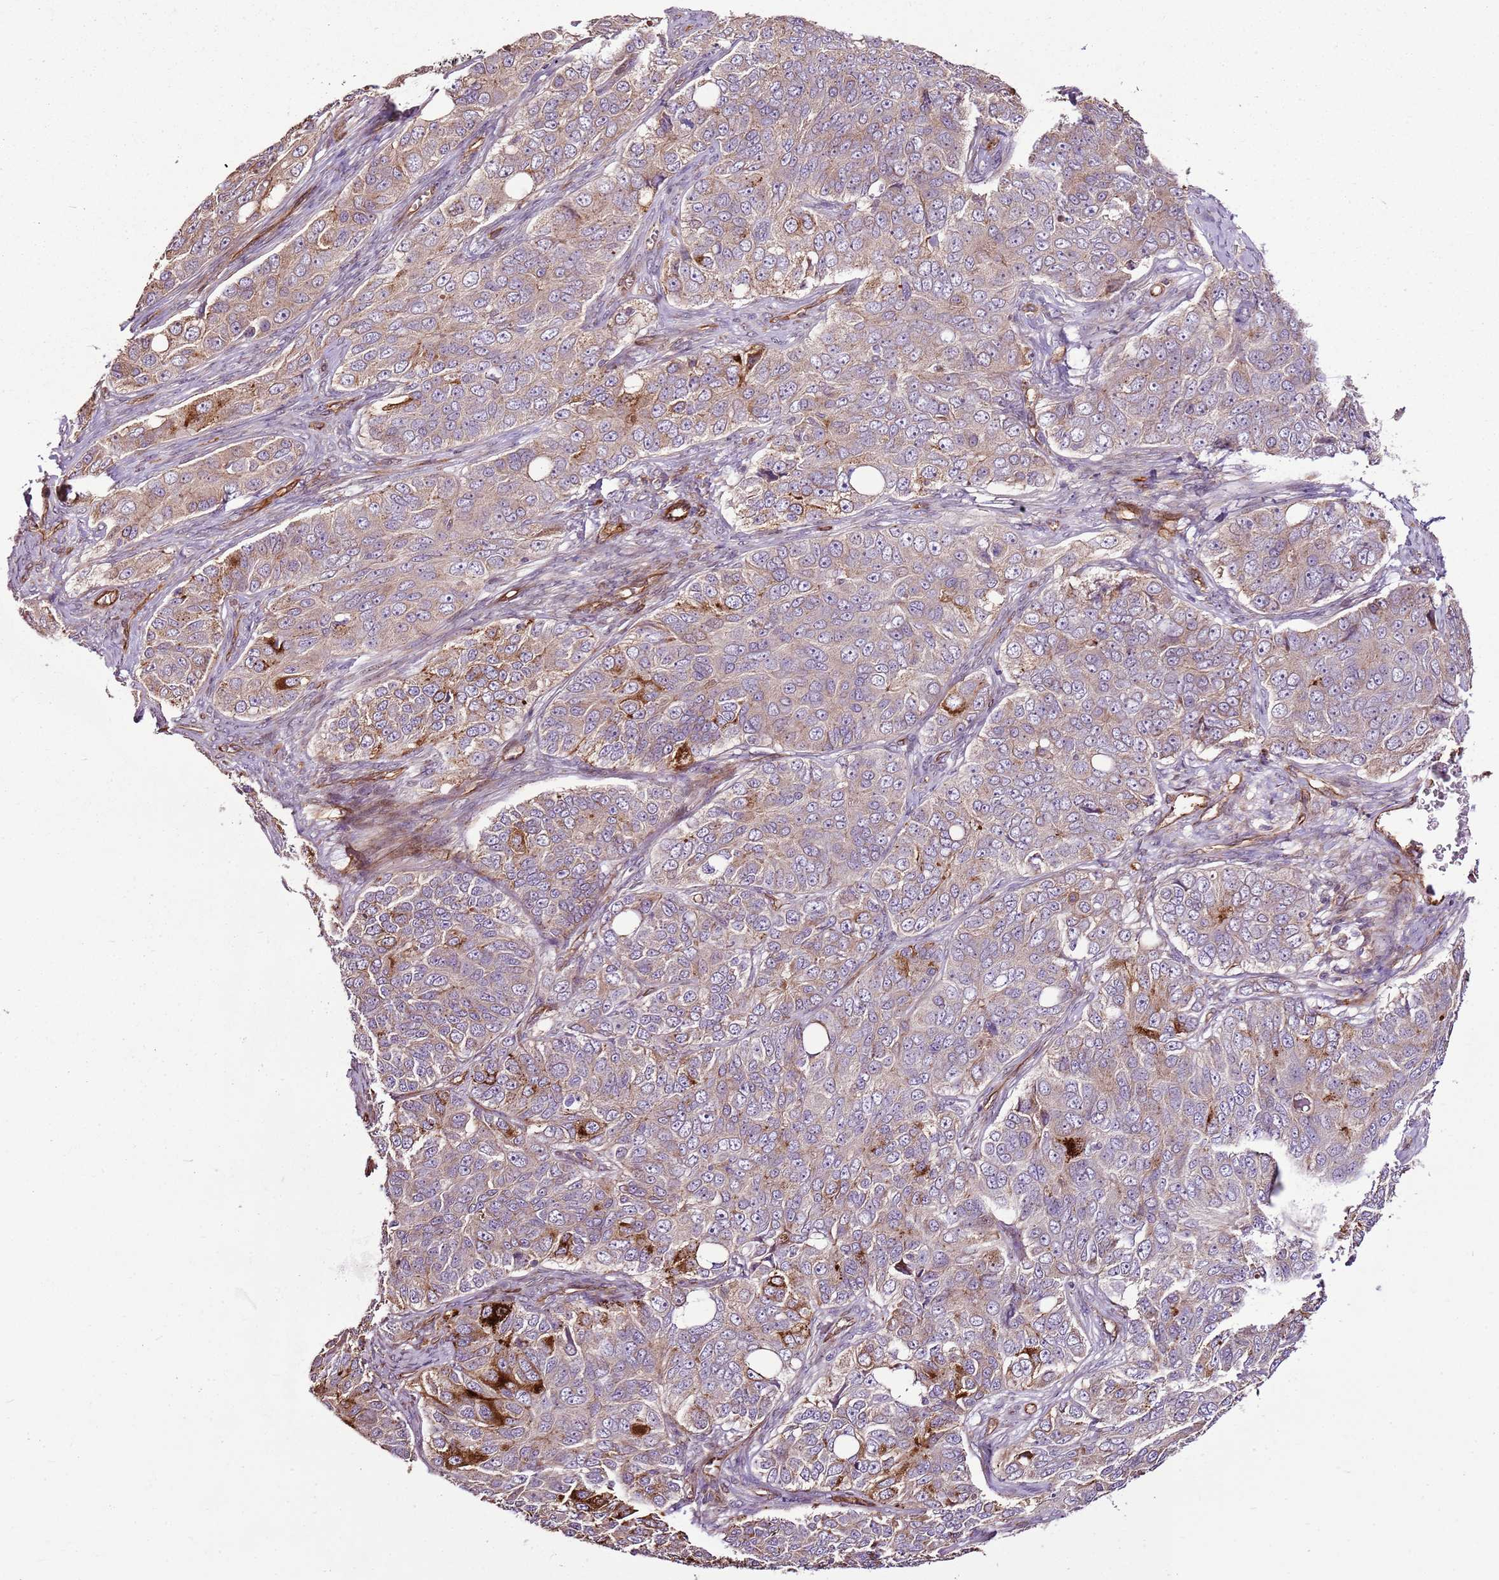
{"staining": {"intensity": "strong", "quantity": "<25%", "location": "cytoplasmic/membranous"}, "tissue": "ovarian cancer", "cell_type": "Tumor cells", "image_type": "cancer", "snomed": [{"axis": "morphology", "description": "Carcinoma, endometroid"}, {"axis": "topography", "description": "Ovary"}], "caption": "This micrograph exhibits ovarian cancer (endometroid carcinoma) stained with IHC to label a protein in brown. The cytoplasmic/membranous of tumor cells show strong positivity for the protein. Nuclei are counter-stained blue.", "gene": "ZNF827", "patient": {"sex": "female", "age": 51}}